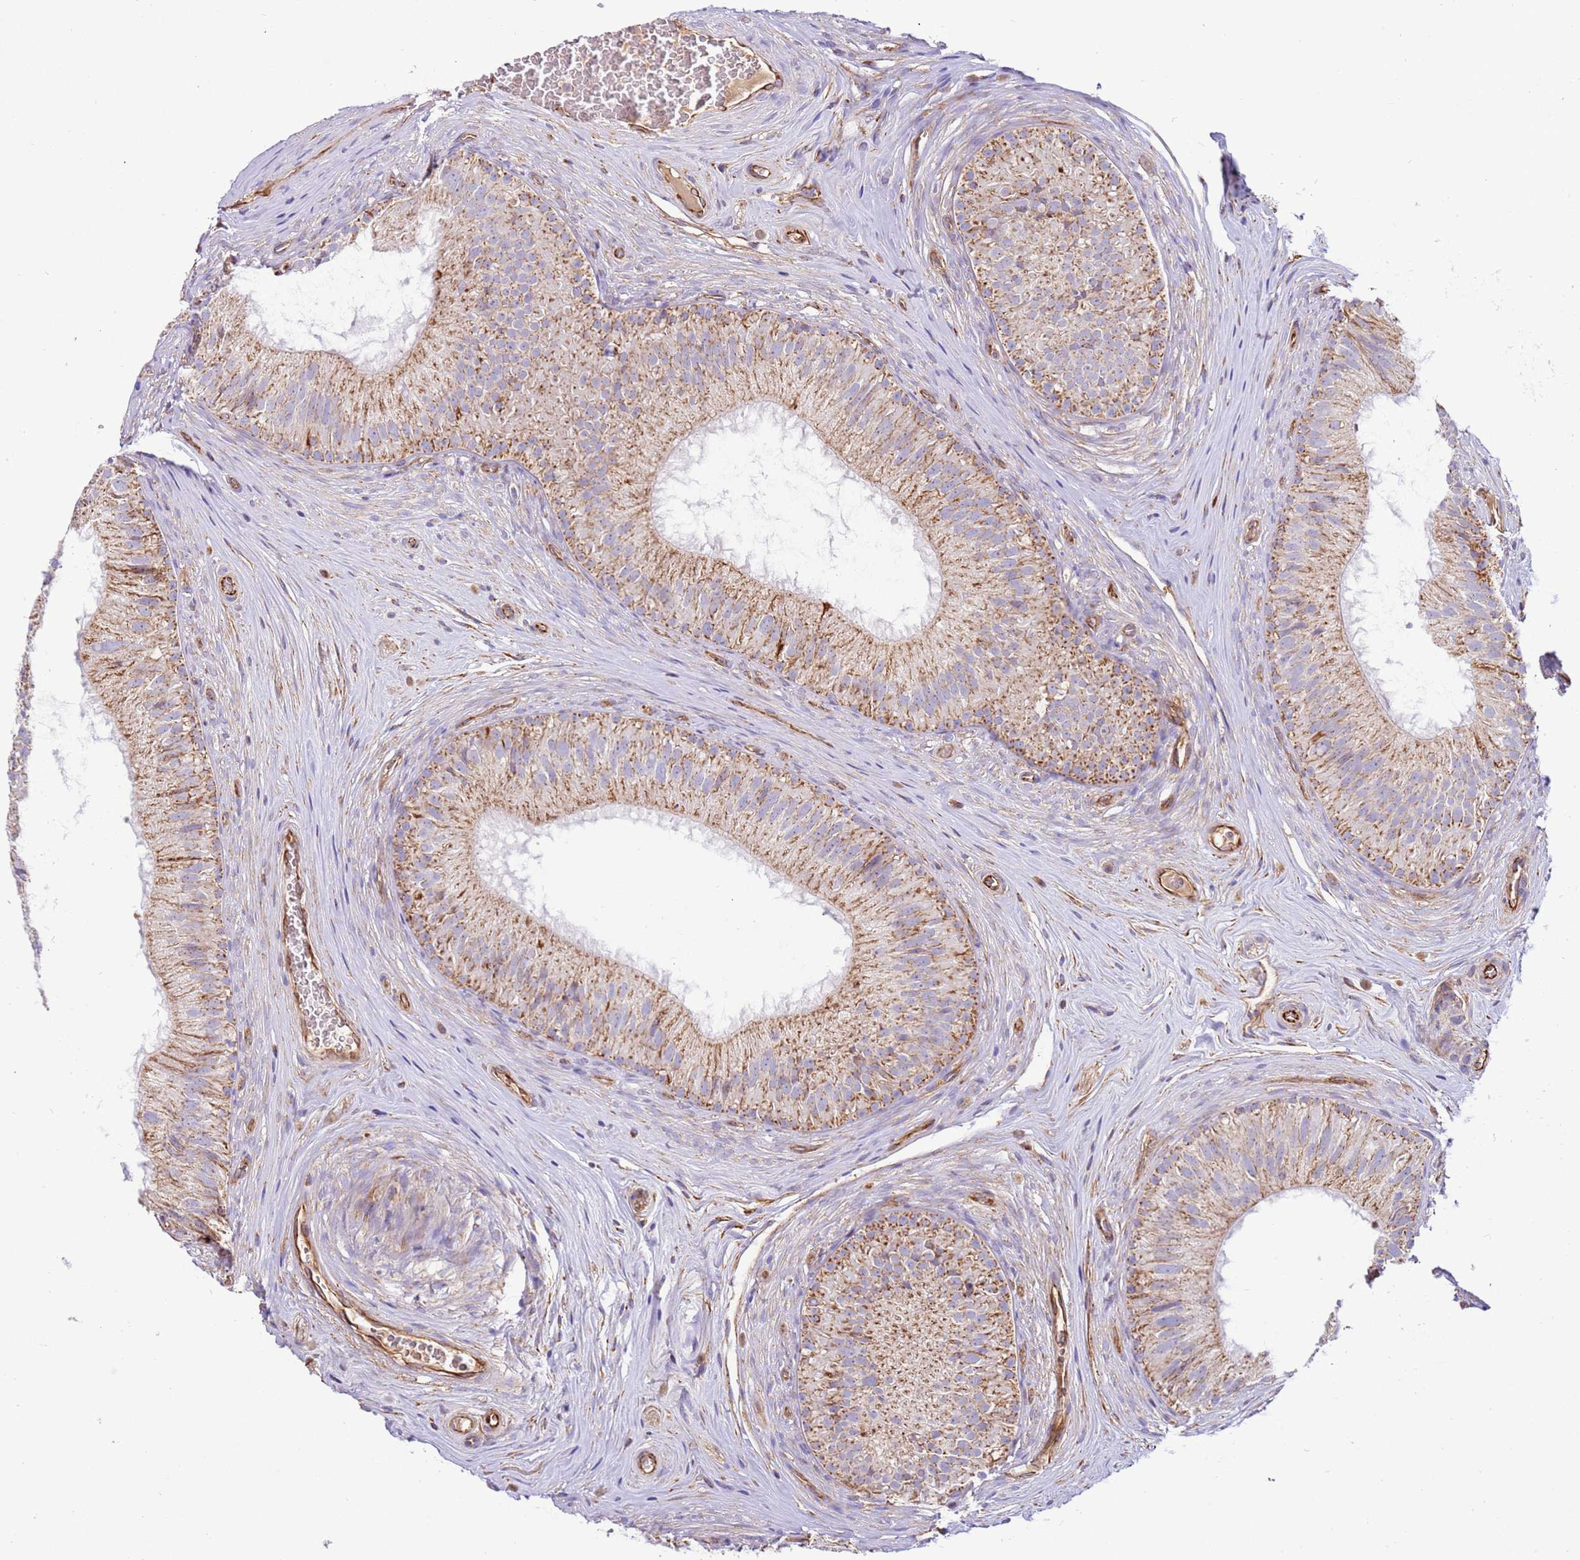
{"staining": {"intensity": "moderate", "quantity": "25%-75%", "location": "cytoplasmic/membranous"}, "tissue": "epididymis", "cell_type": "Glandular cells", "image_type": "normal", "snomed": [{"axis": "morphology", "description": "Normal tissue, NOS"}, {"axis": "topography", "description": "Epididymis"}], "caption": "Immunohistochemistry of normal epididymis exhibits medium levels of moderate cytoplasmic/membranous staining in approximately 25%-75% of glandular cells. The protein of interest is shown in brown color, while the nuclei are stained blue.", "gene": "MRPL20", "patient": {"sex": "male", "age": 34}}